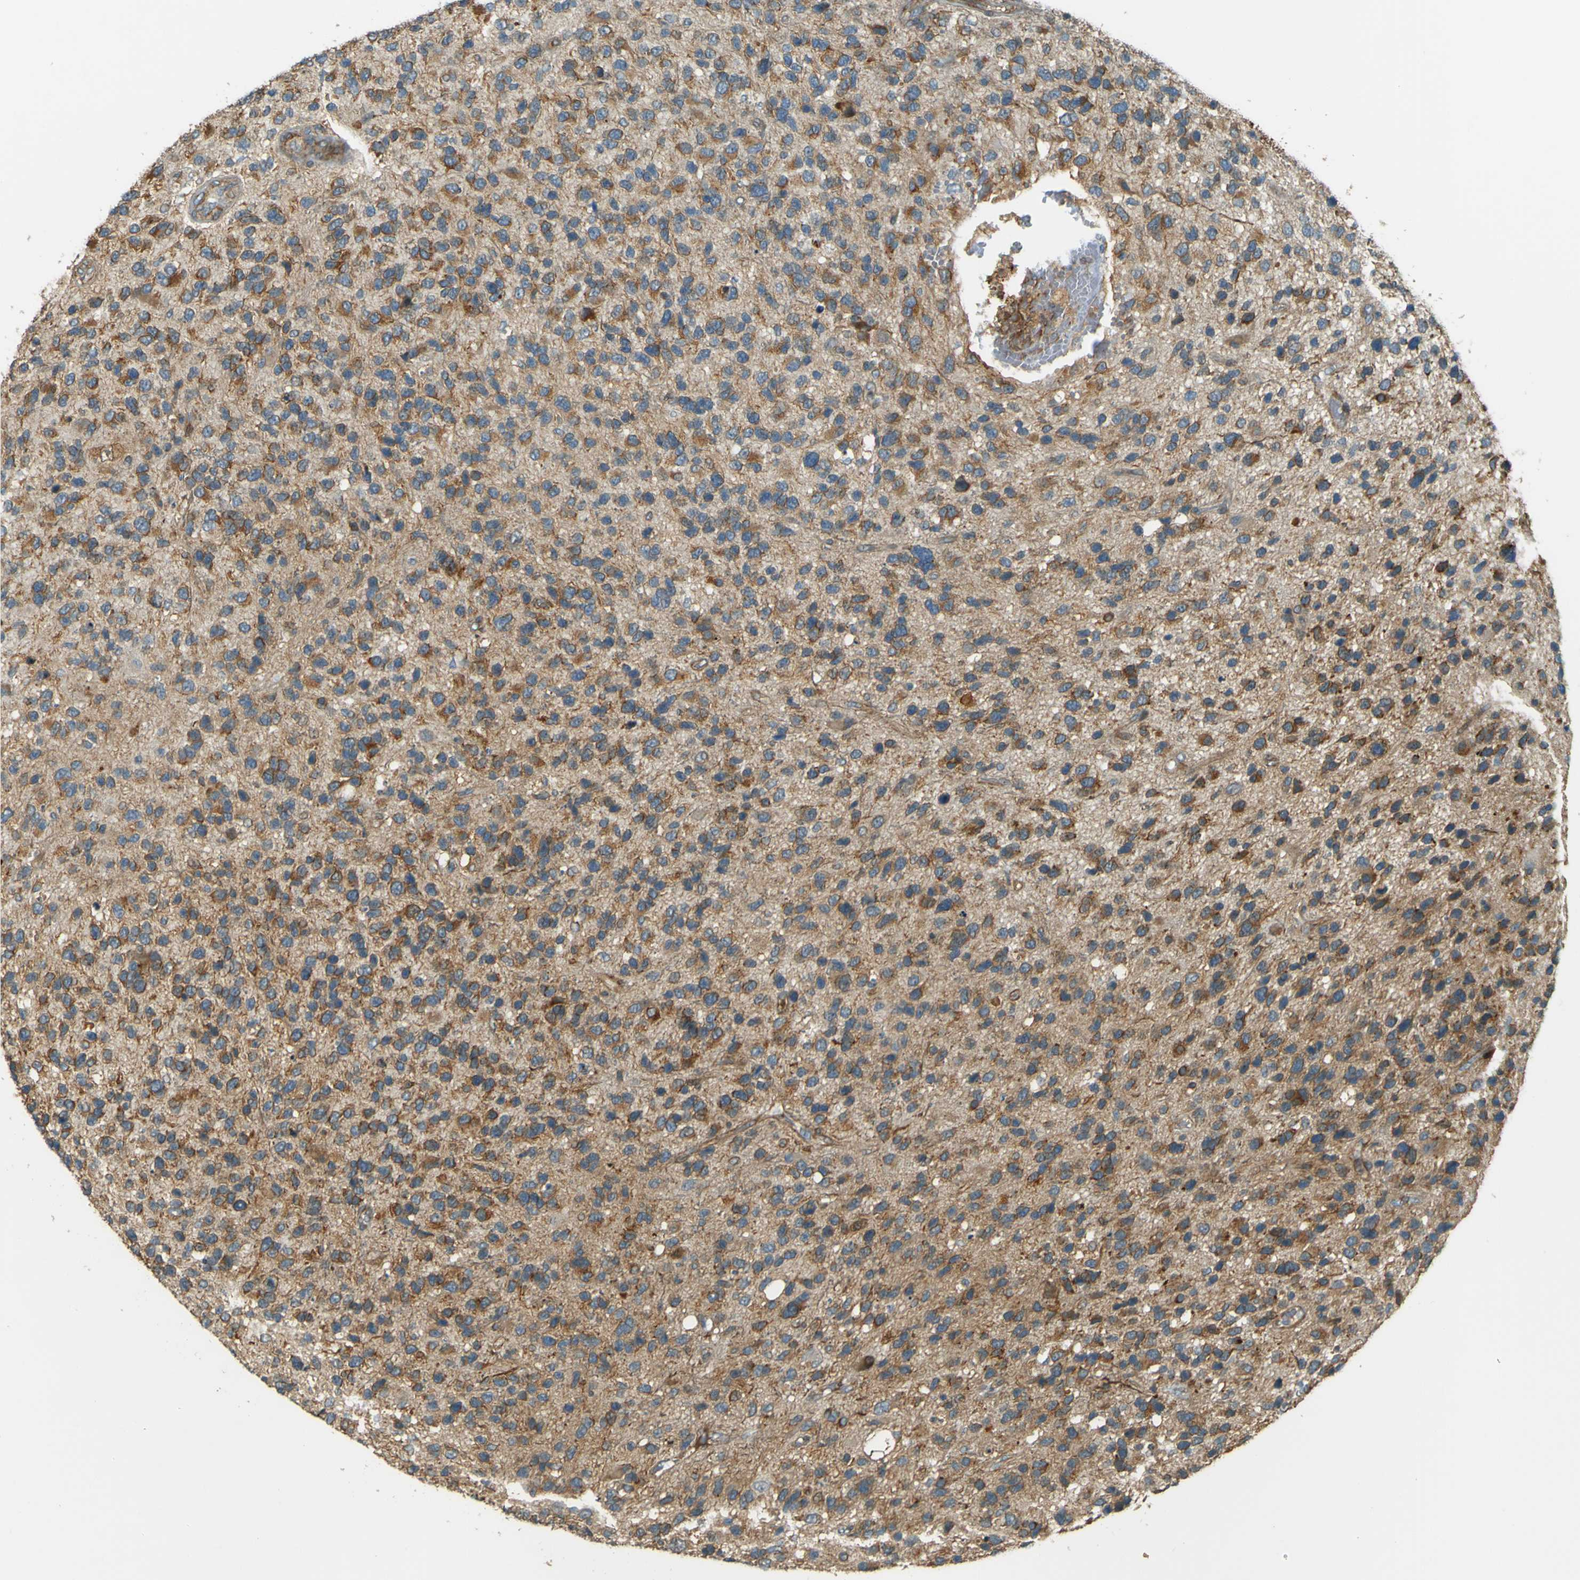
{"staining": {"intensity": "moderate", "quantity": ">75%", "location": "cytoplasmic/membranous"}, "tissue": "glioma", "cell_type": "Tumor cells", "image_type": "cancer", "snomed": [{"axis": "morphology", "description": "Glioma, malignant, High grade"}, {"axis": "topography", "description": "Brain"}], "caption": "High-grade glioma (malignant) stained with DAB immunohistochemistry reveals medium levels of moderate cytoplasmic/membranous expression in approximately >75% of tumor cells.", "gene": "LPCAT1", "patient": {"sex": "female", "age": 58}}